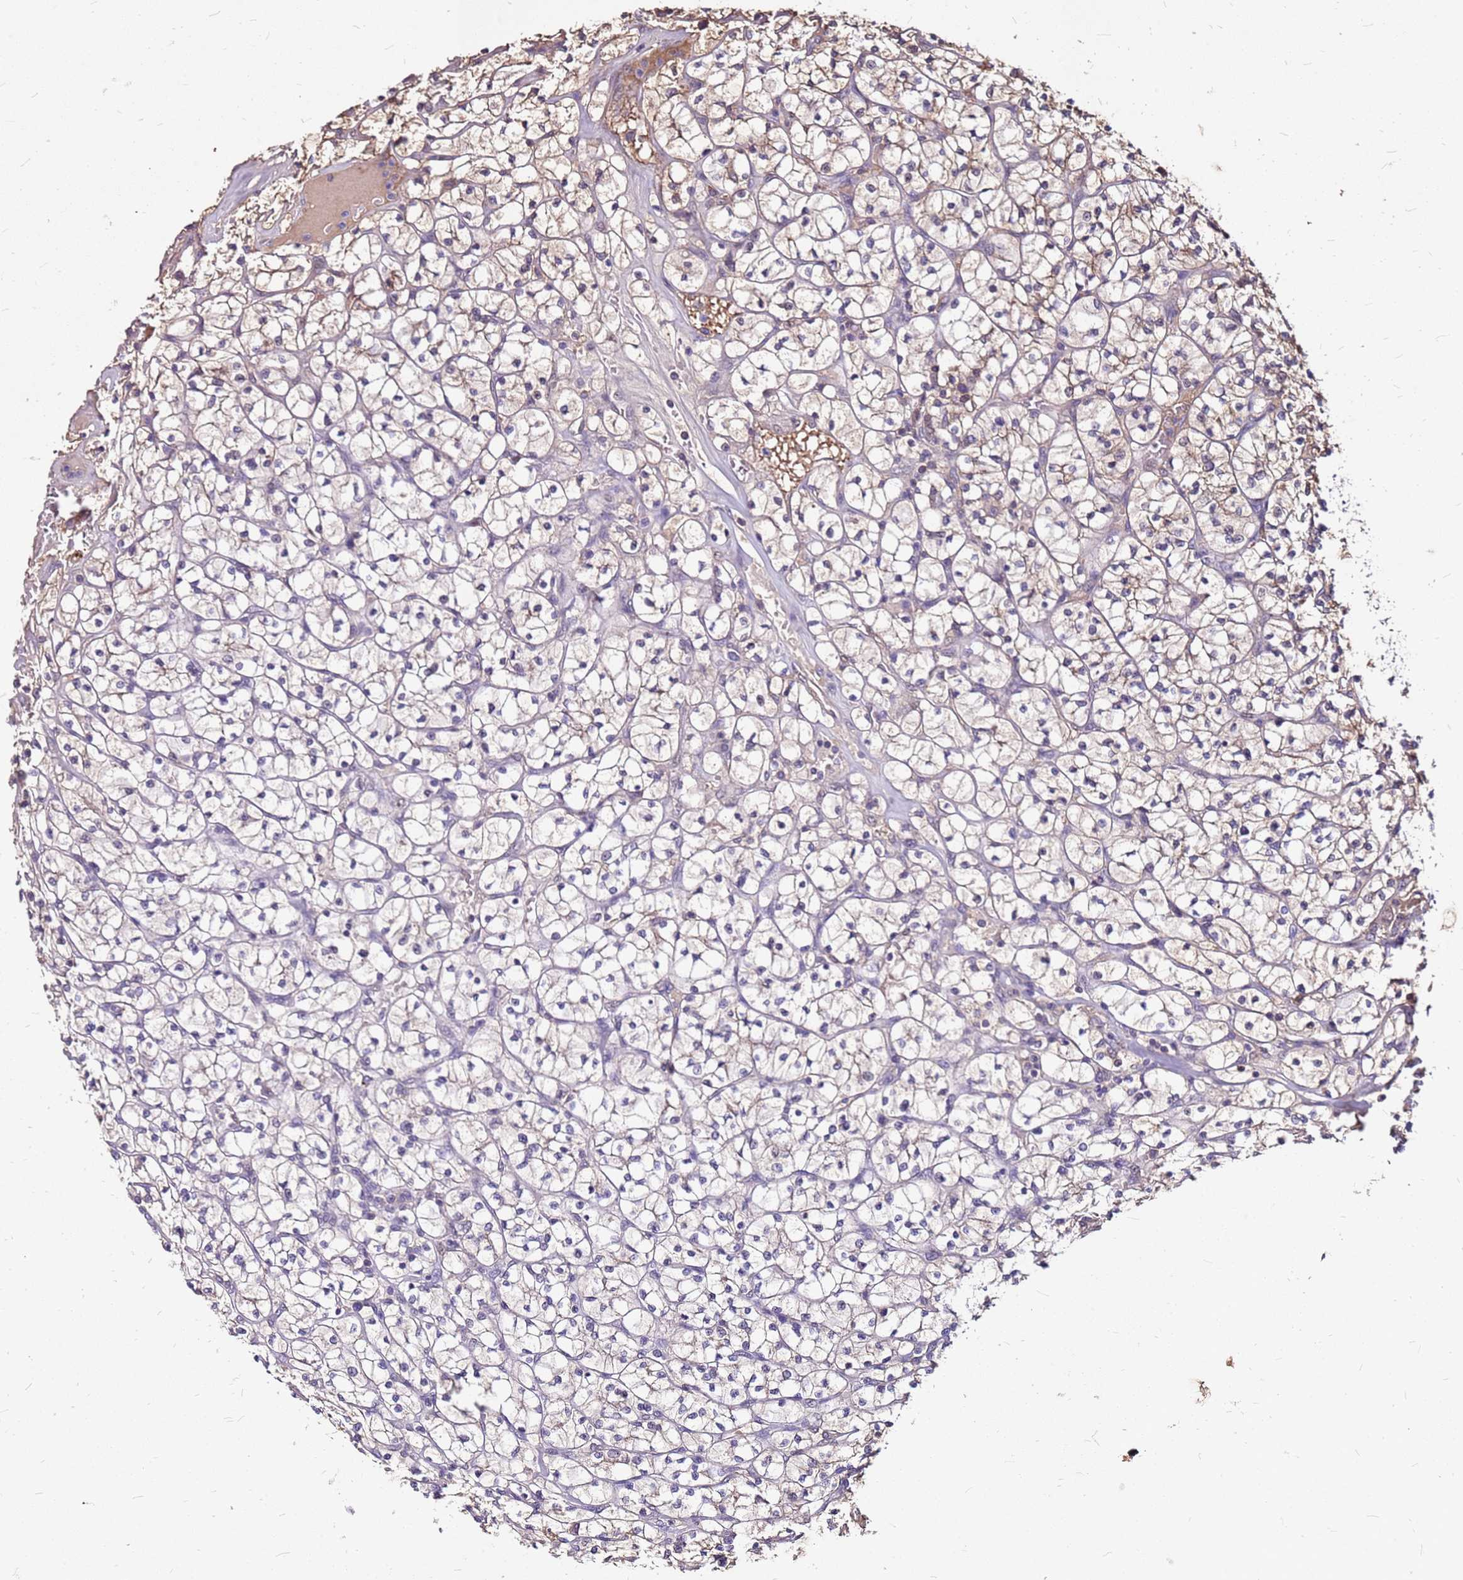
{"staining": {"intensity": "weak", "quantity": "25%-75%", "location": "cytoplasmic/membranous"}, "tissue": "renal cancer", "cell_type": "Tumor cells", "image_type": "cancer", "snomed": [{"axis": "morphology", "description": "Adenocarcinoma, NOS"}, {"axis": "topography", "description": "Kidney"}], "caption": "A brown stain labels weak cytoplasmic/membranous positivity of a protein in renal cancer tumor cells.", "gene": "ALDH1A3", "patient": {"sex": "female", "age": 64}}